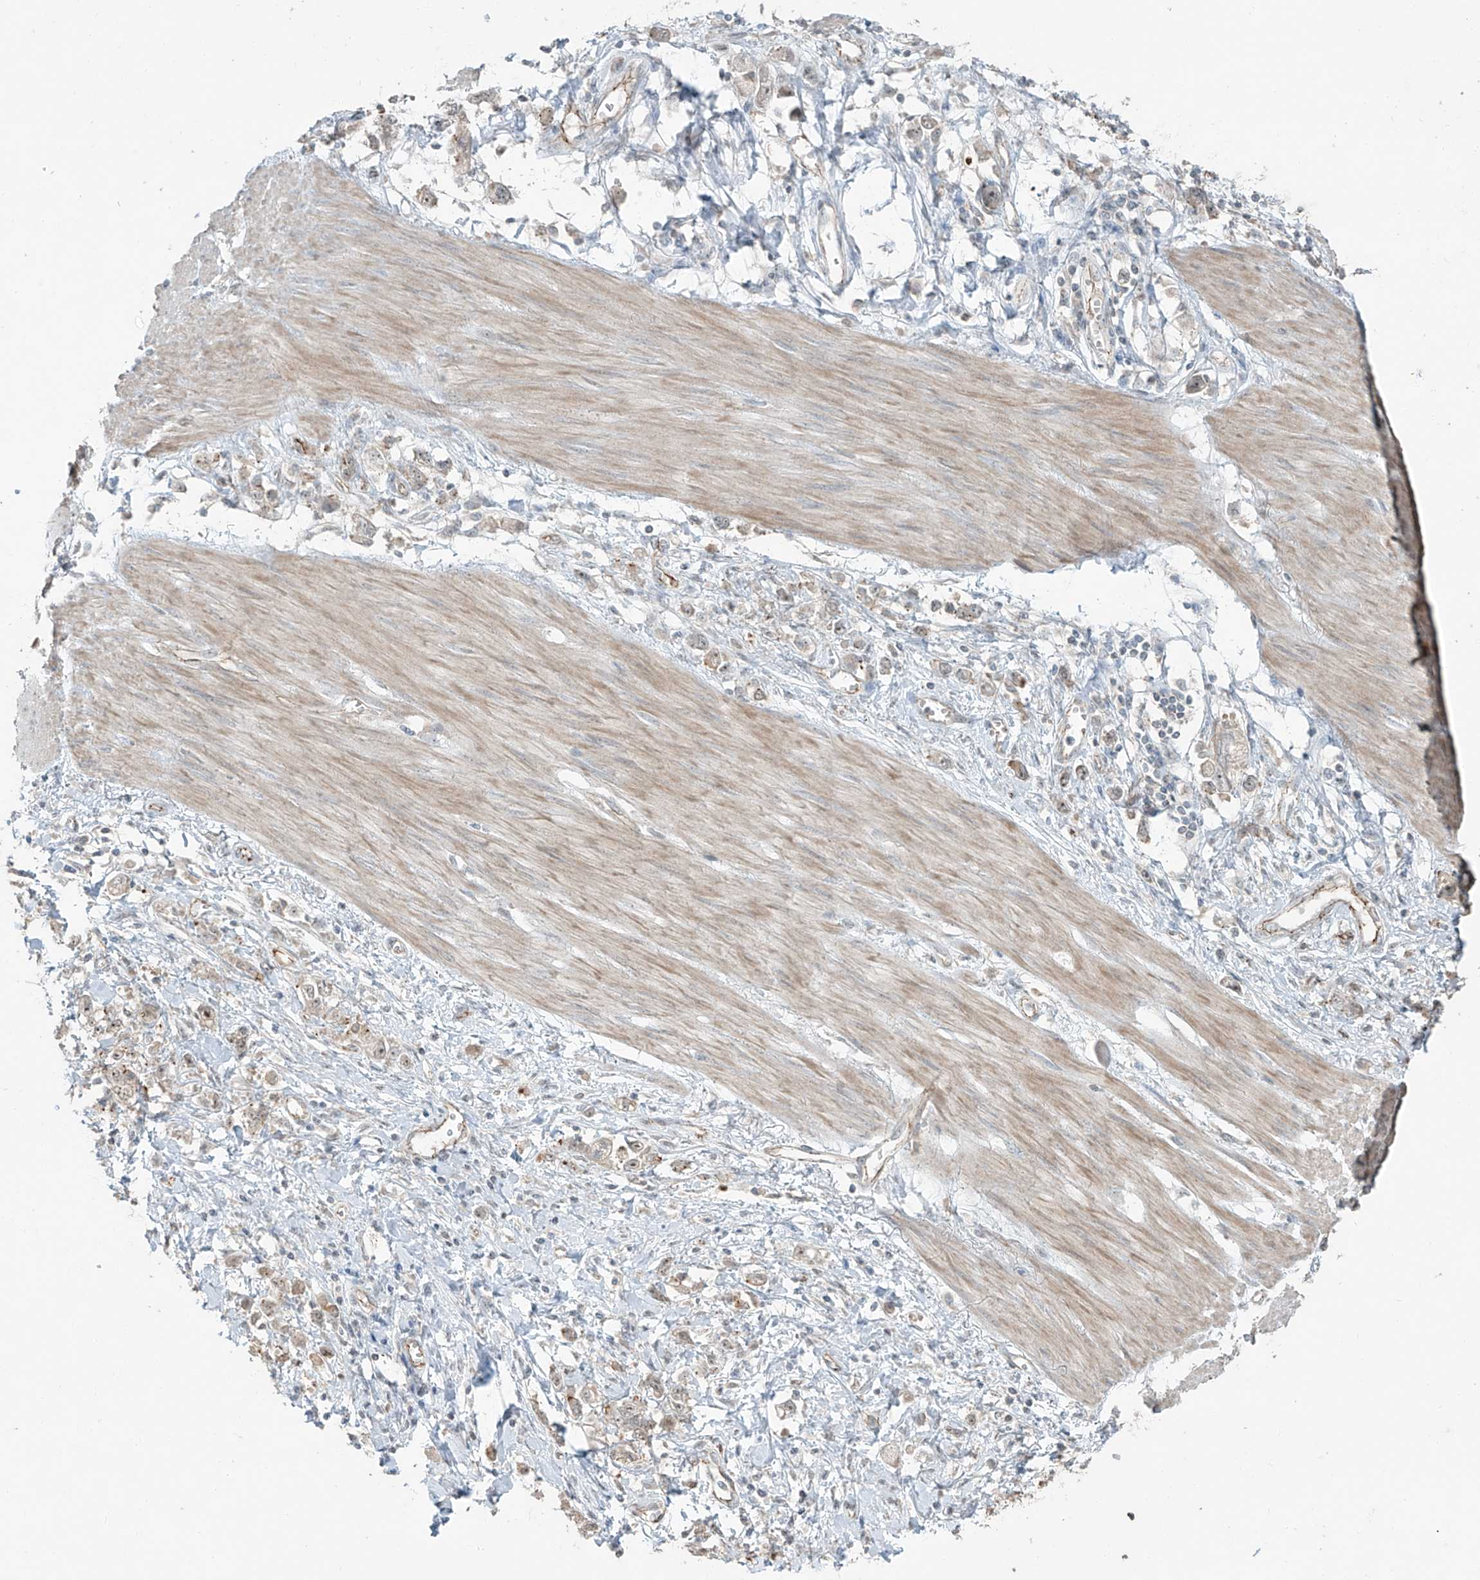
{"staining": {"intensity": "weak", "quantity": ">75%", "location": "cytoplasmic/membranous"}, "tissue": "stomach cancer", "cell_type": "Tumor cells", "image_type": "cancer", "snomed": [{"axis": "morphology", "description": "Adenocarcinoma, NOS"}, {"axis": "topography", "description": "Stomach"}], "caption": "Protein staining of stomach cancer tissue displays weak cytoplasmic/membranous expression in approximately >75% of tumor cells.", "gene": "ZNF16", "patient": {"sex": "female", "age": 76}}